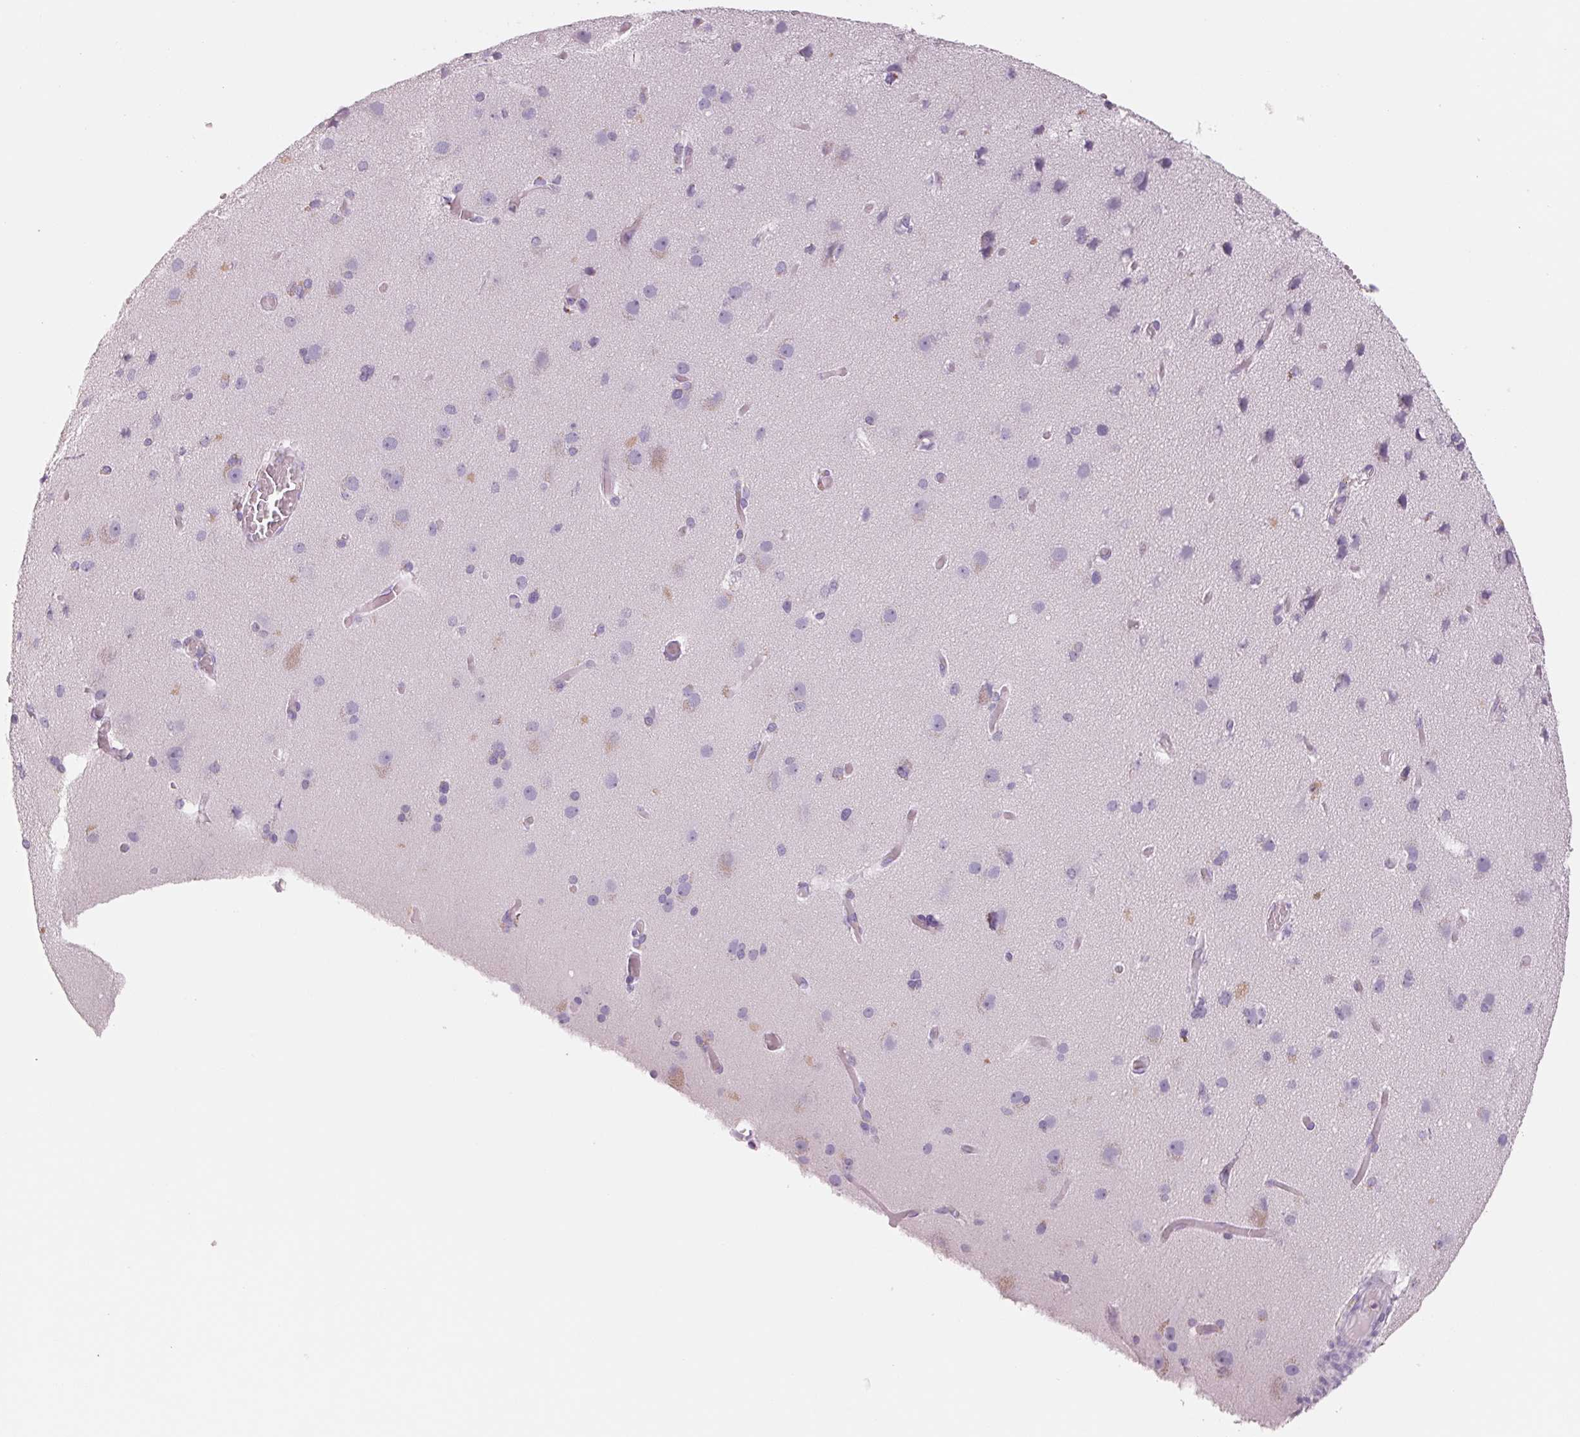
{"staining": {"intensity": "negative", "quantity": "none", "location": "none"}, "tissue": "cerebral cortex", "cell_type": "Endothelial cells", "image_type": "normal", "snomed": [{"axis": "morphology", "description": "Normal tissue, NOS"}, {"axis": "morphology", "description": "Glioma, malignant, High grade"}, {"axis": "topography", "description": "Cerebral cortex"}], "caption": "Endothelial cells are negative for brown protein staining in benign cerebral cortex. (DAB (3,3'-diaminobenzidine) immunohistochemistry (IHC) with hematoxylin counter stain).", "gene": "GALNT7", "patient": {"sex": "male", "age": 71}}